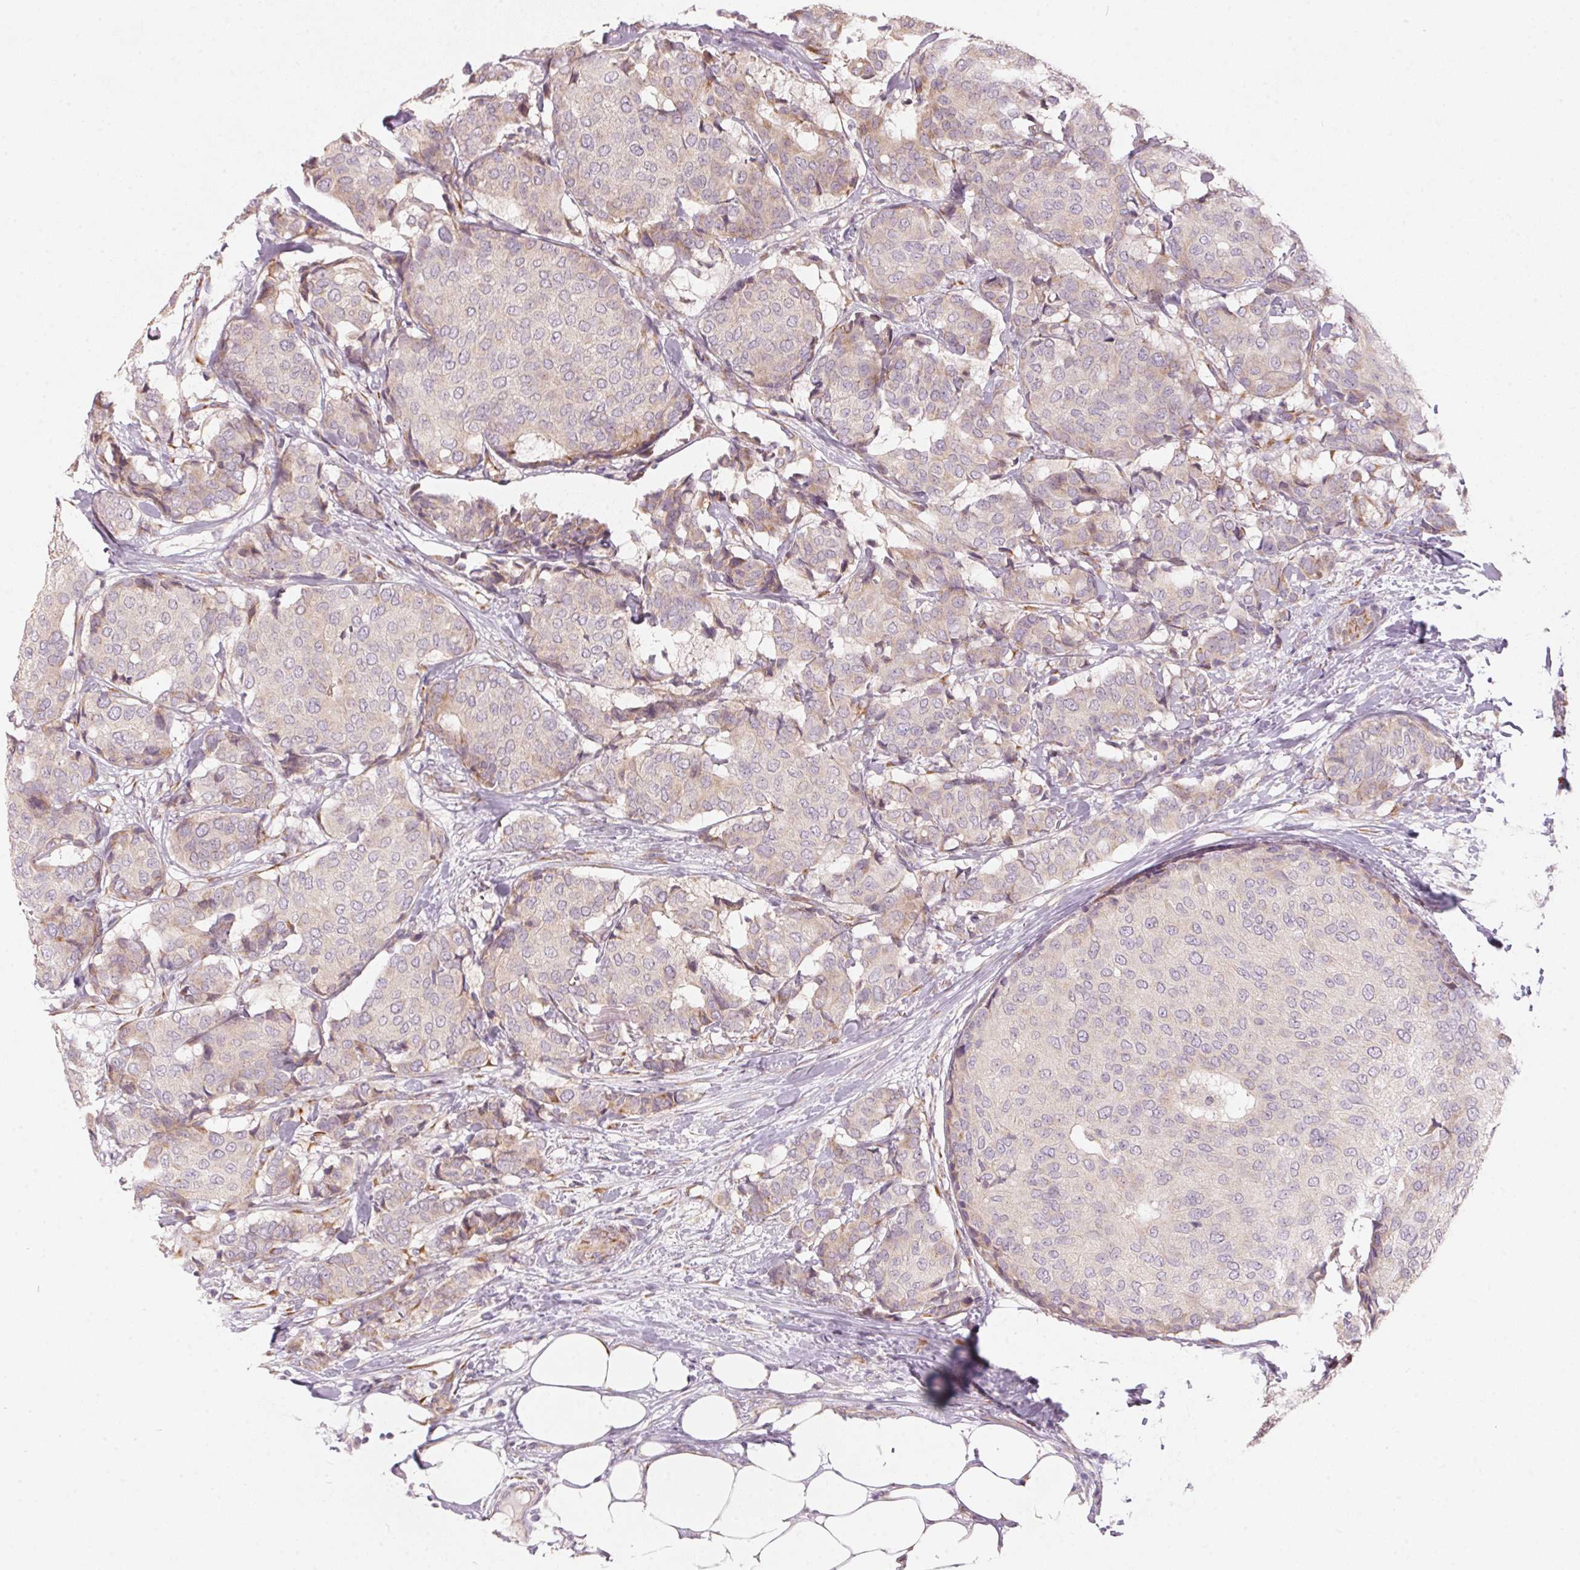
{"staining": {"intensity": "weak", "quantity": "<25%", "location": "cytoplasmic/membranous"}, "tissue": "breast cancer", "cell_type": "Tumor cells", "image_type": "cancer", "snomed": [{"axis": "morphology", "description": "Duct carcinoma"}, {"axis": "topography", "description": "Breast"}], "caption": "The immunohistochemistry histopathology image has no significant expression in tumor cells of breast invasive ductal carcinoma tissue.", "gene": "BLOC1S2", "patient": {"sex": "female", "age": 75}}